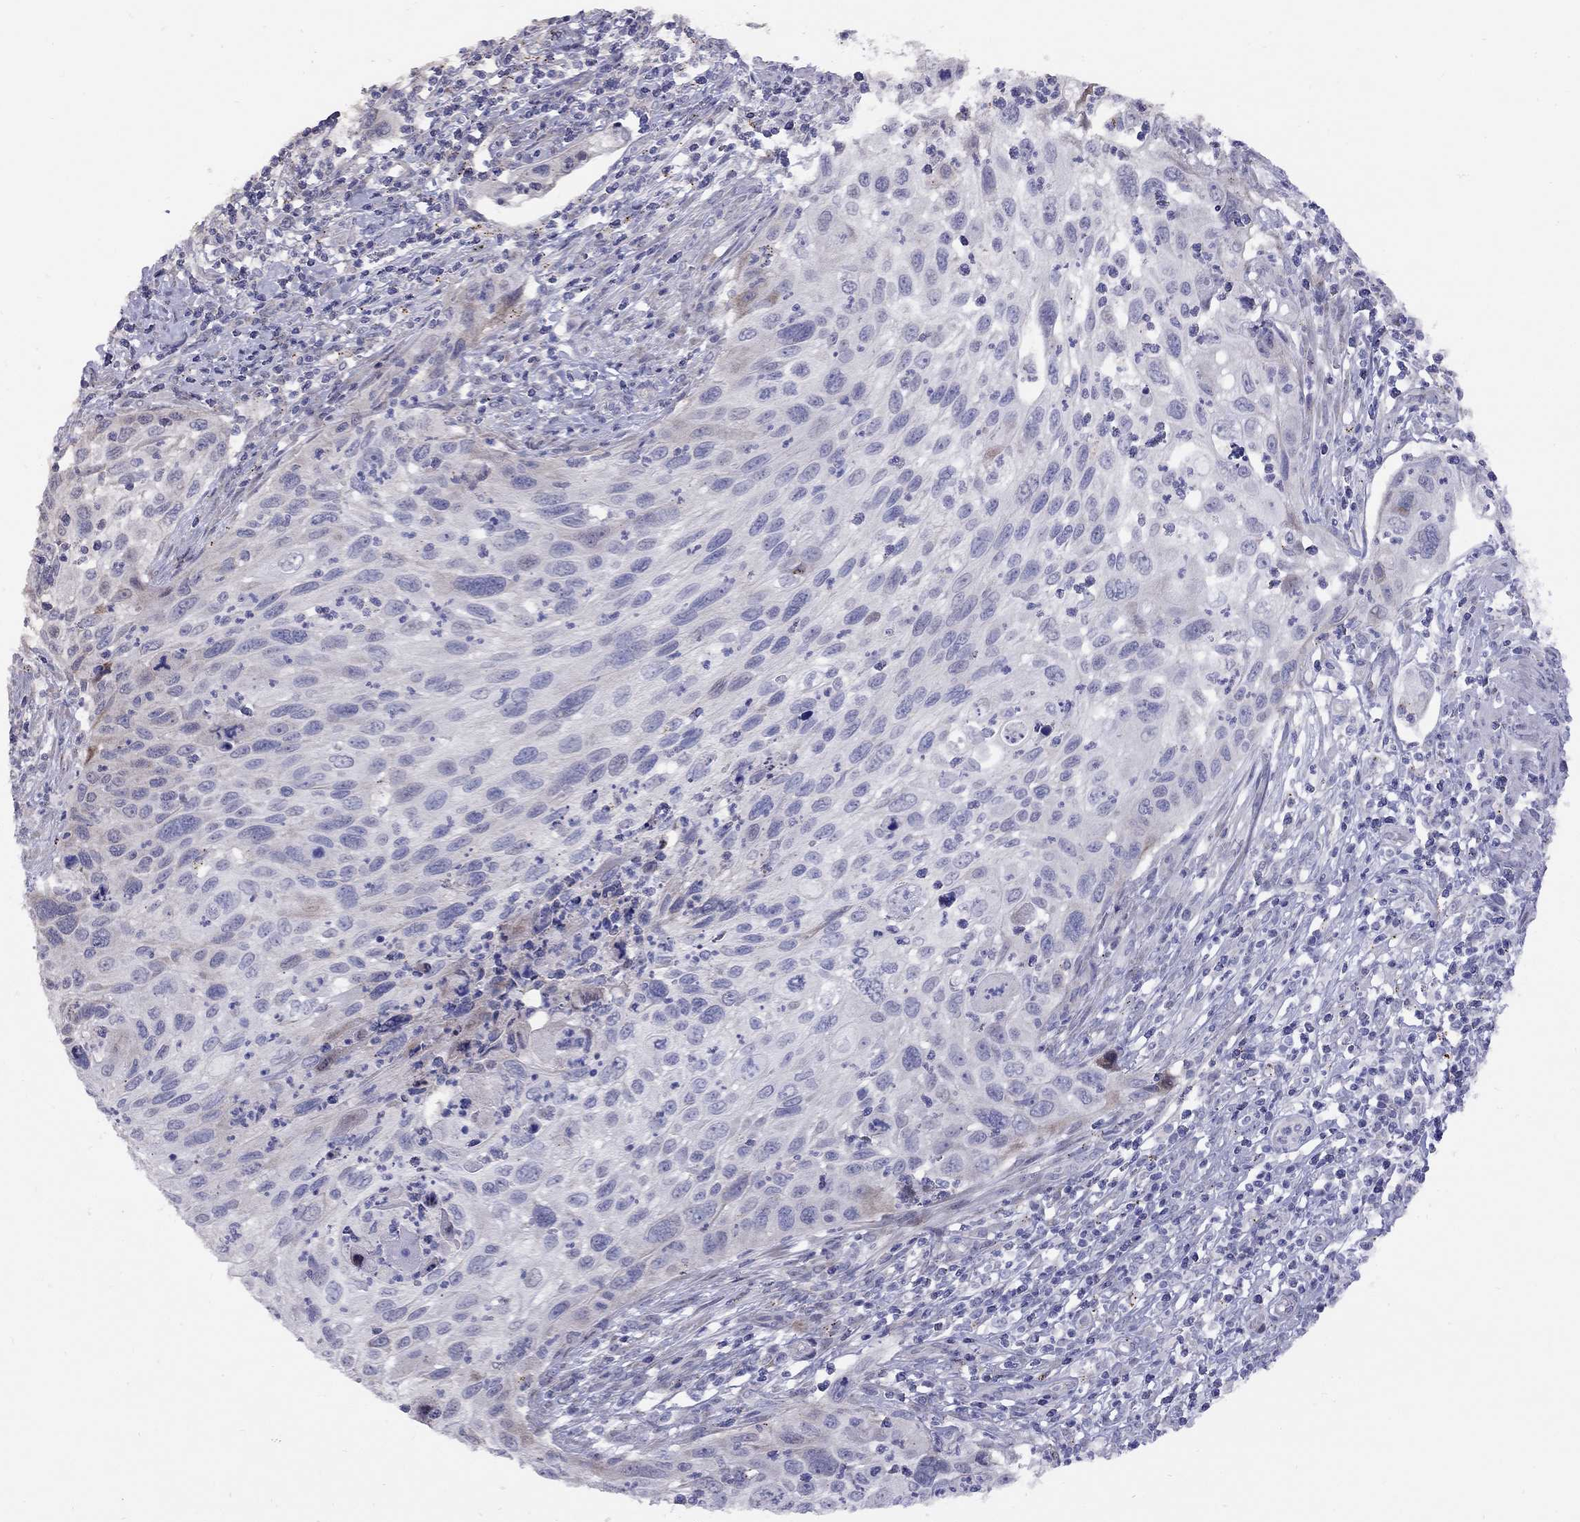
{"staining": {"intensity": "negative", "quantity": "none", "location": "none"}, "tissue": "cervical cancer", "cell_type": "Tumor cells", "image_type": "cancer", "snomed": [{"axis": "morphology", "description": "Squamous cell carcinoma, NOS"}, {"axis": "topography", "description": "Cervix"}], "caption": "DAB (3,3'-diaminobenzidine) immunohistochemical staining of cervical squamous cell carcinoma displays no significant staining in tumor cells.", "gene": "MAGEB4", "patient": {"sex": "female", "age": 70}}